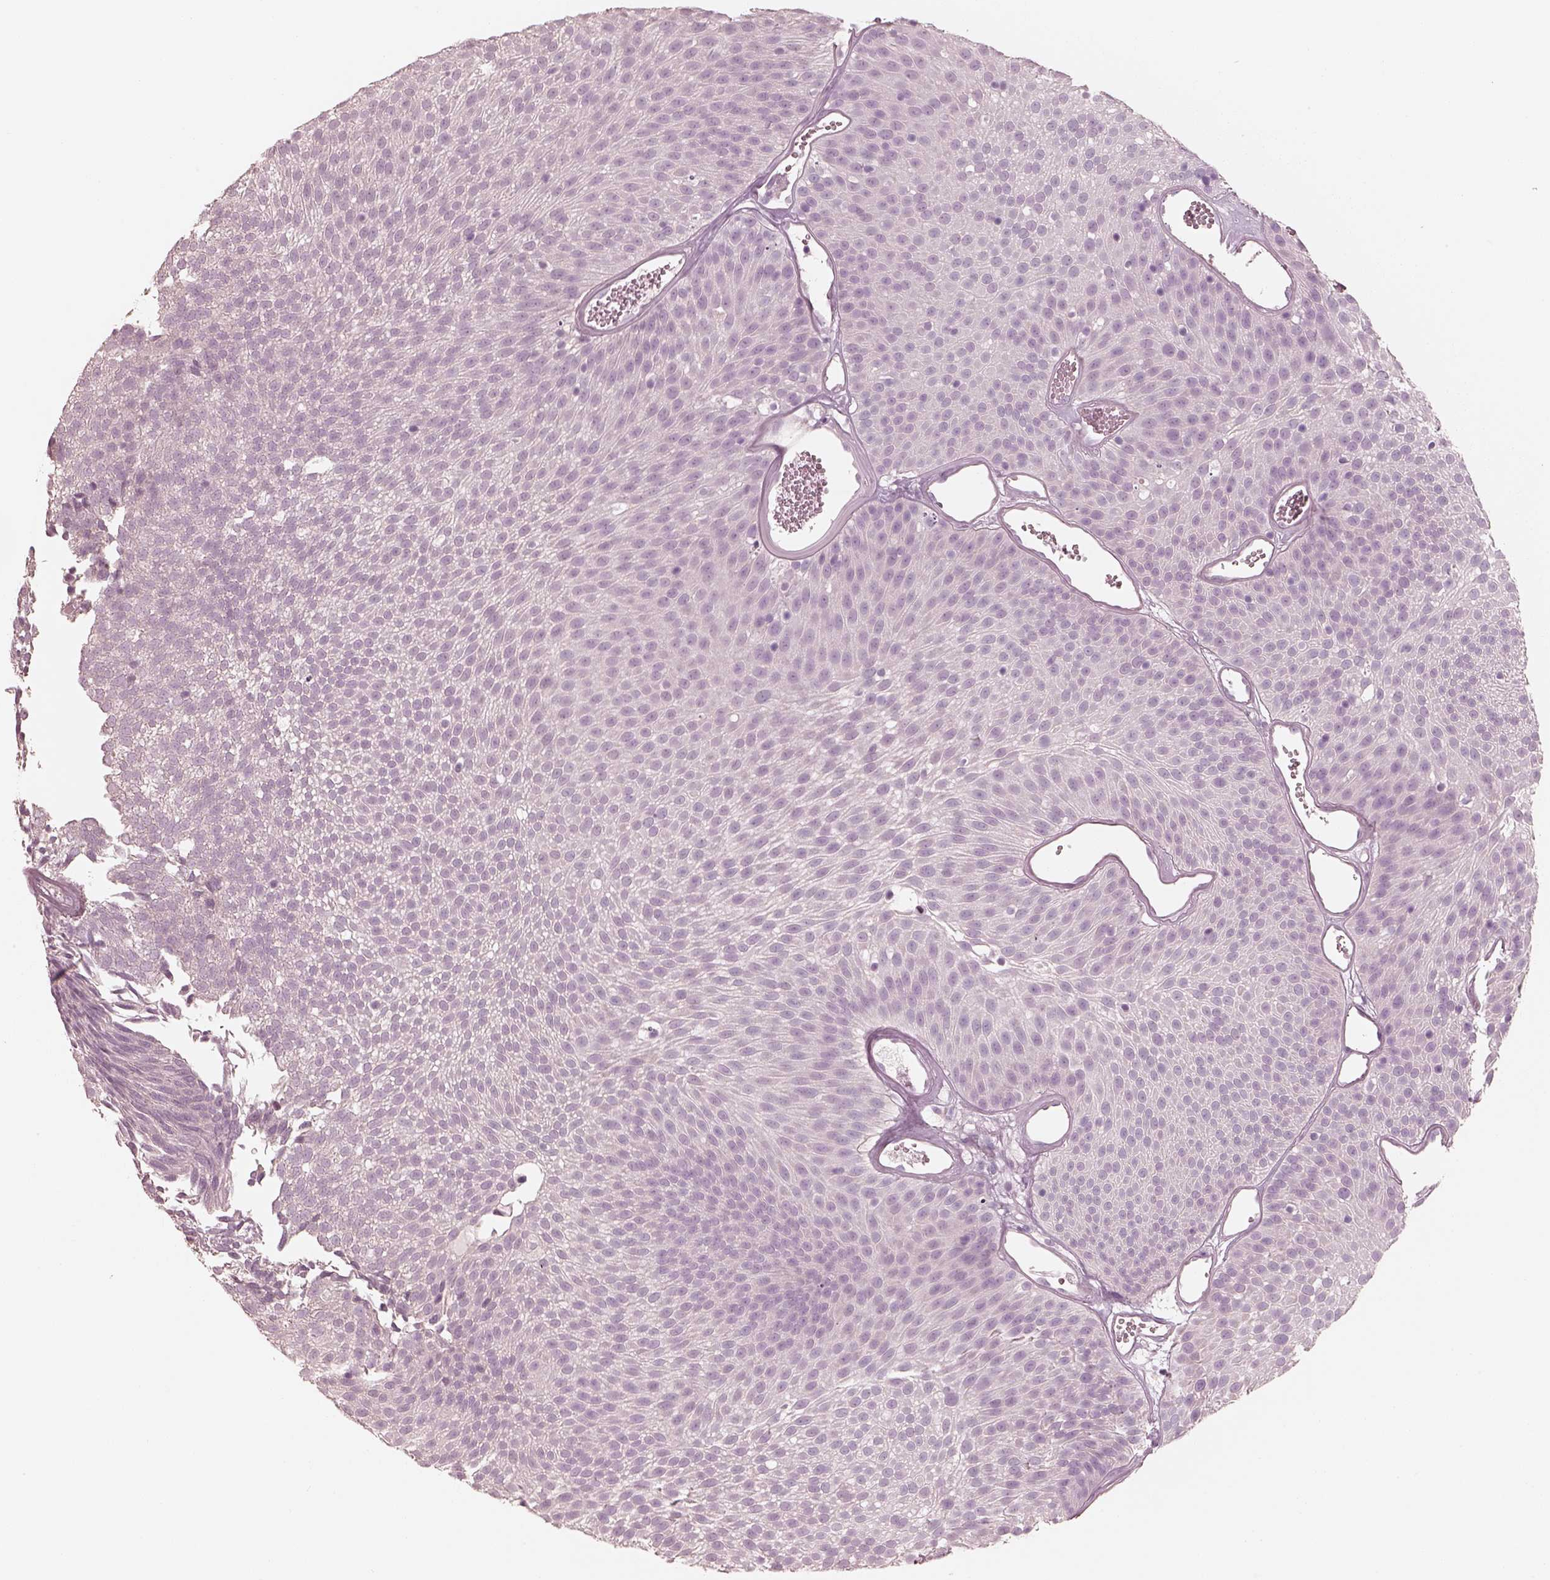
{"staining": {"intensity": "negative", "quantity": "none", "location": "none"}, "tissue": "urothelial cancer", "cell_type": "Tumor cells", "image_type": "cancer", "snomed": [{"axis": "morphology", "description": "Urothelial carcinoma, Low grade"}, {"axis": "topography", "description": "Urinary bladder"}], "caption": "A histopathology image of human urothelial carcinoma (low-grade) is negative for staining in tumor cells.", "gene": "ZP4", "patient": {"sex": "male", "age": 52}}